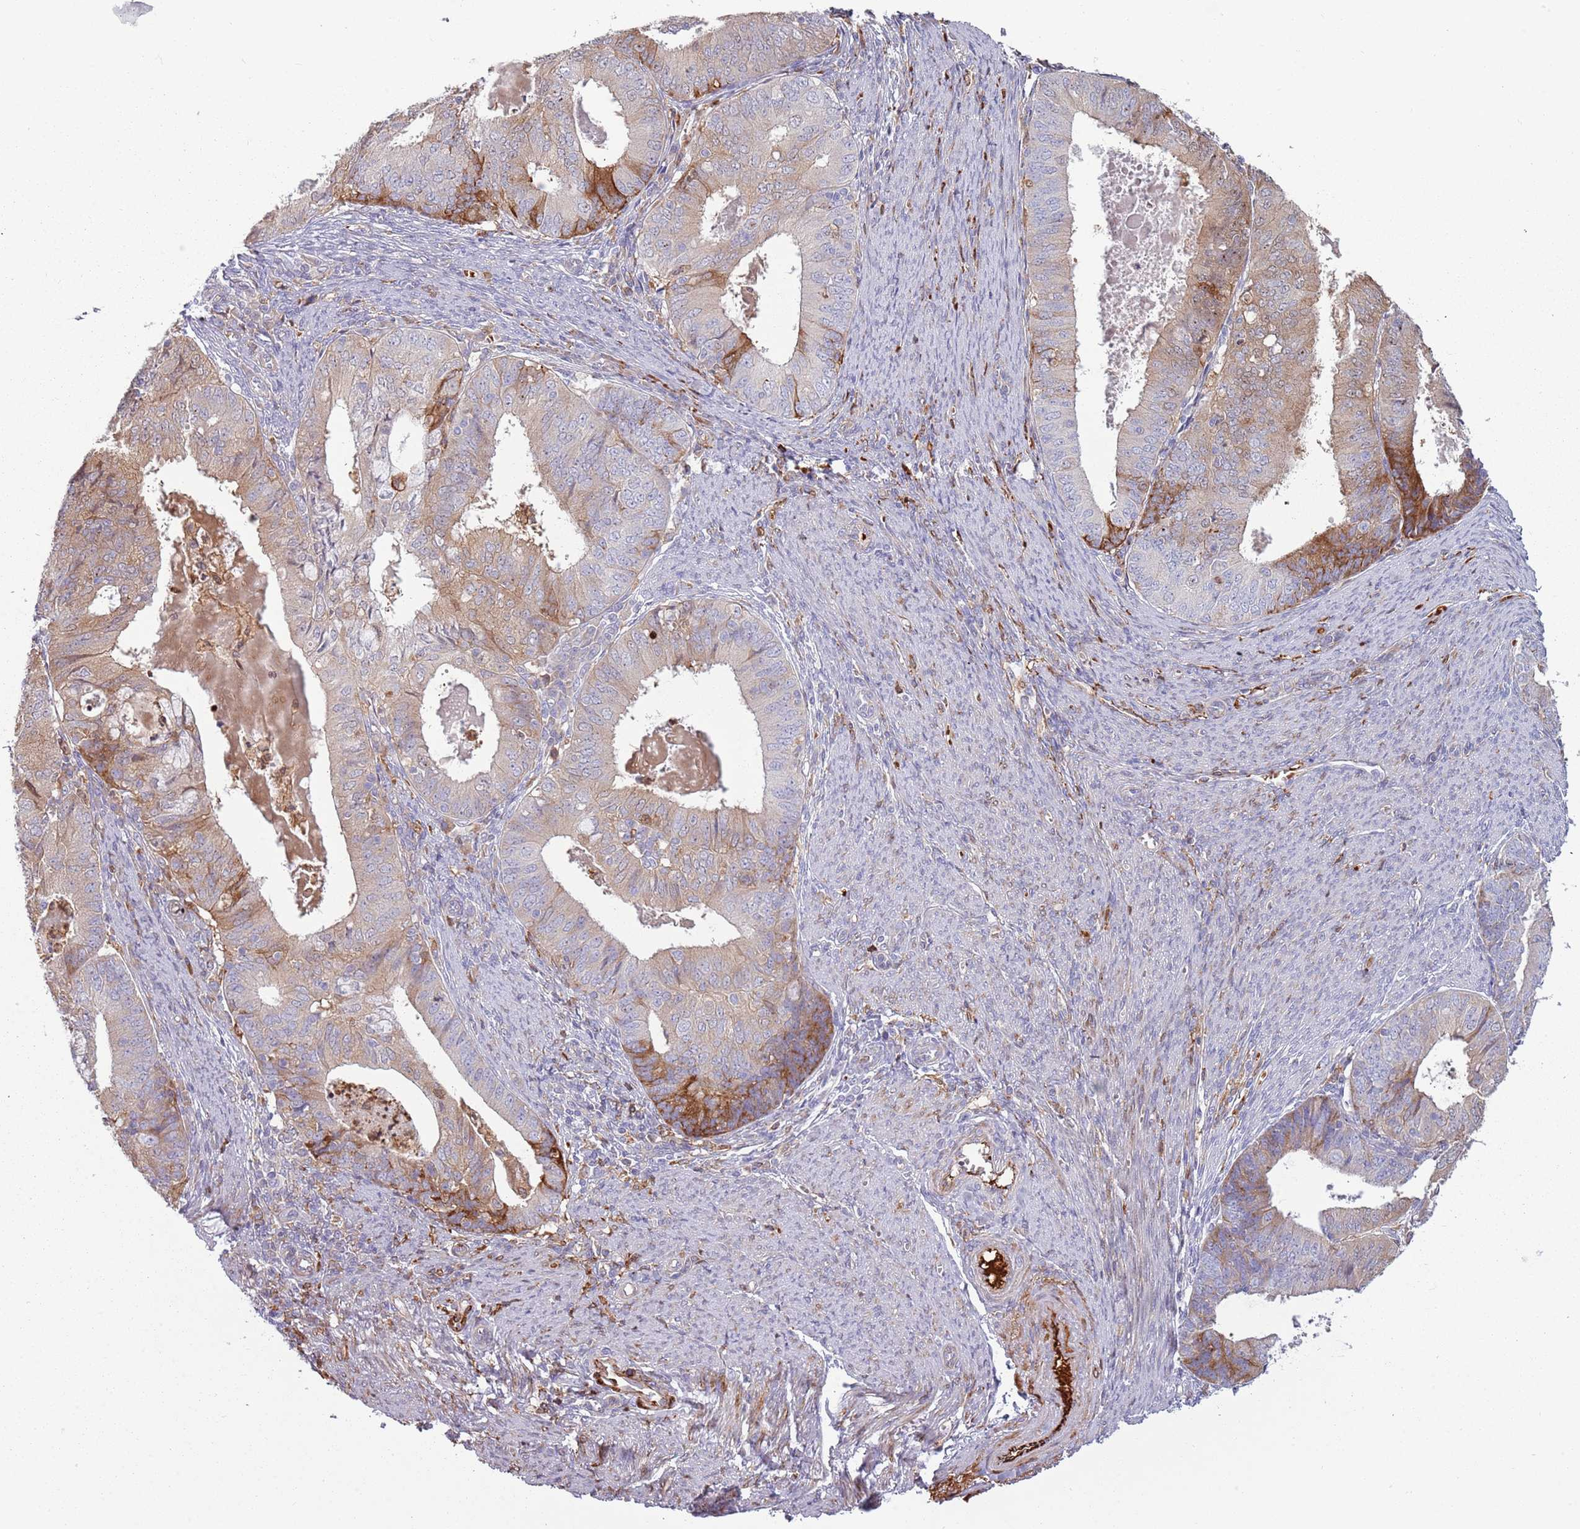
{"staining": {"intensity": "moderate", "quantity": "25%-75%", "location": "cytoplasmic/membranous"}, "tissue": "endometrial cancer", "cell_type": "Tumor cells", "image_type": "cancer", "snomed": [{"axis": "morphology", "description": "Adenocarcinoma, NOS"}, {"axis": "topography", "description": "Endometrium"}], "caption": "Endometrial adenocarcinoma tissue exhibits moderate cytoplasmic/membranous positivity in approximately 25%-75% of tumor cells, visualized by immunohistochemistry.", "gene": "NADK", "patient": {"sex": "female", "age": 57}}